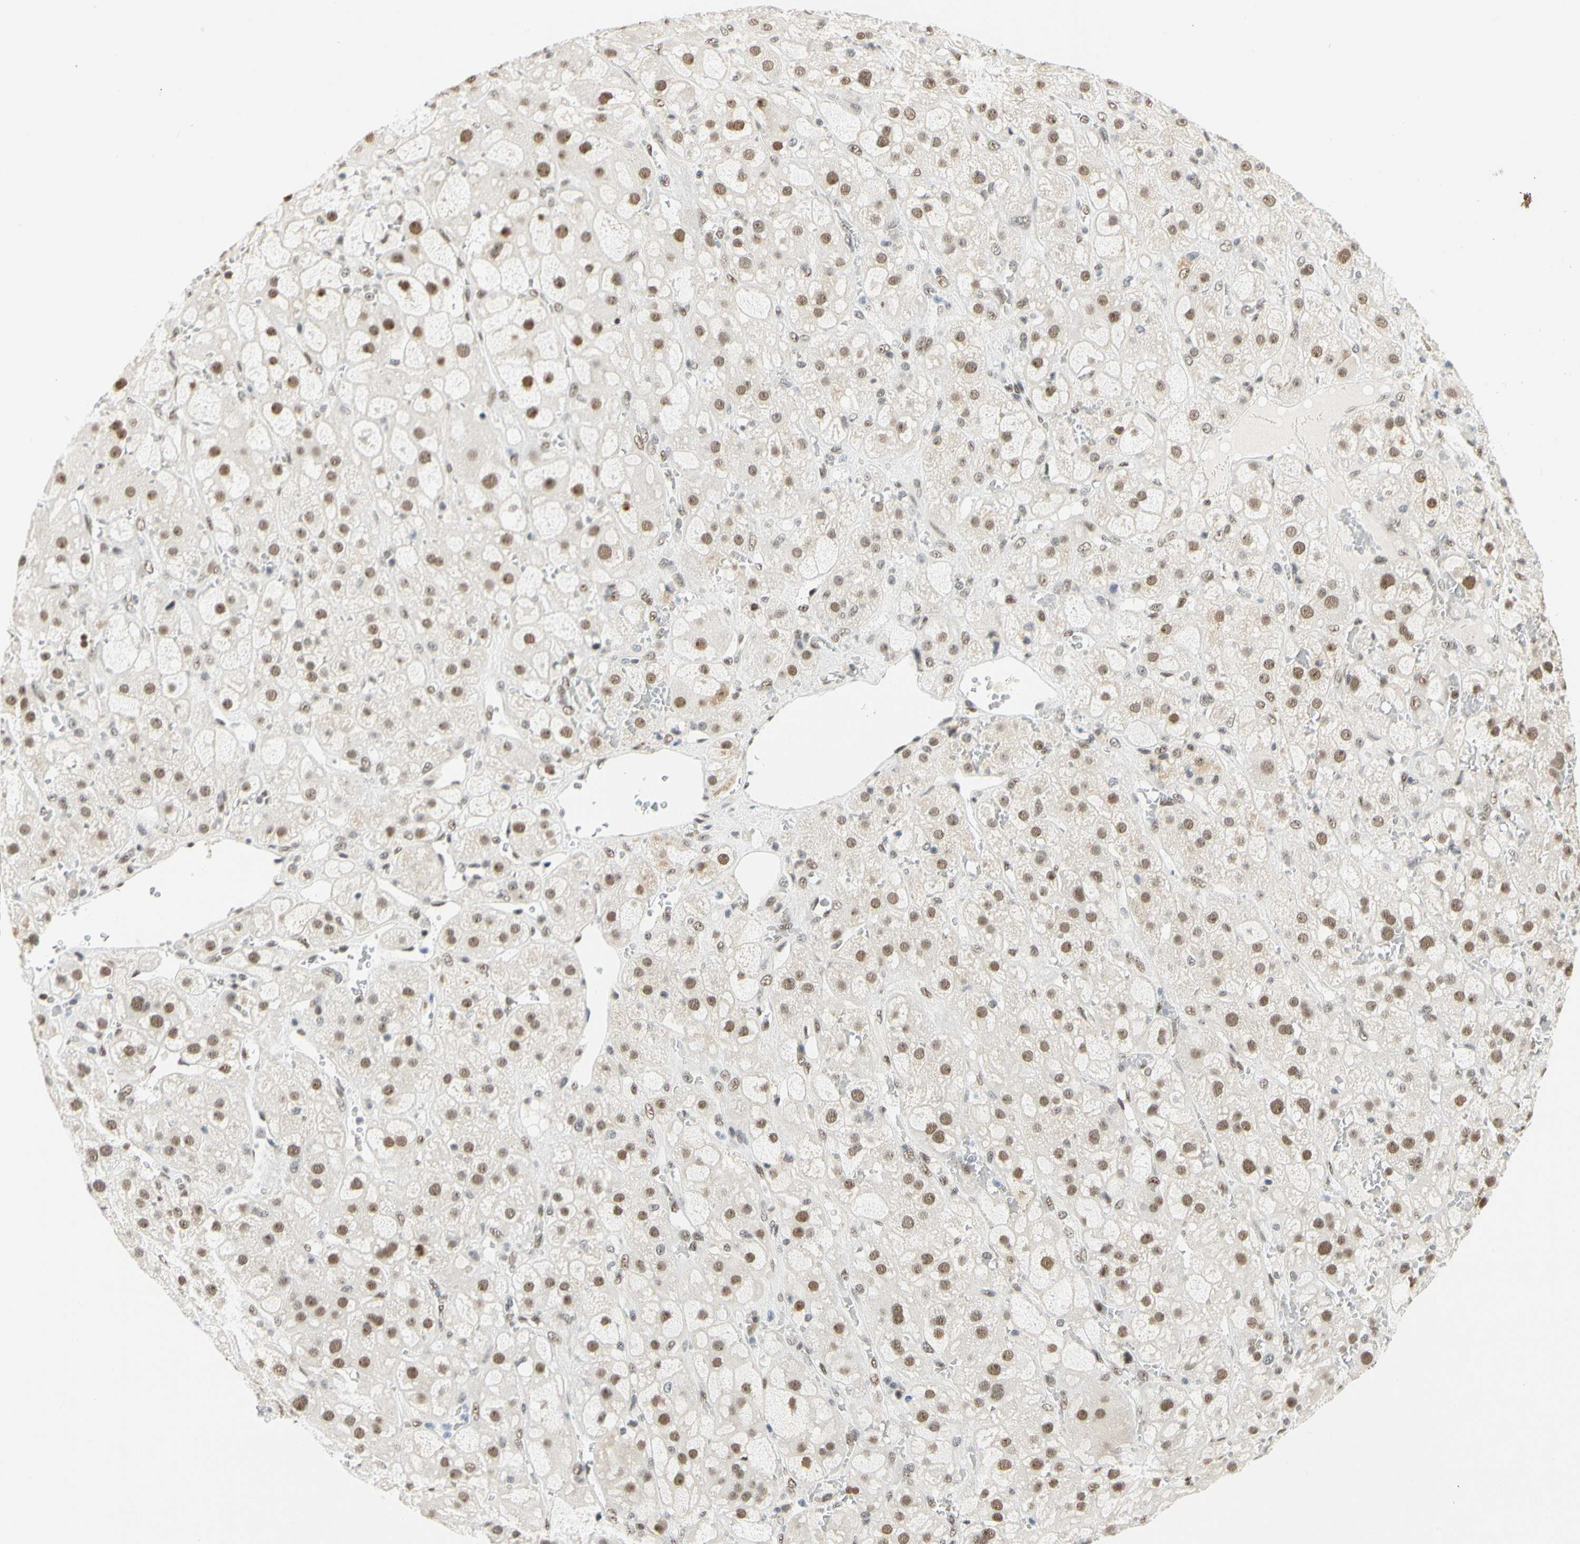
{"staining": {"intensity": "strong", "quantity": ">75%", "location": "nuclear"}, "tissue": "adrenal gland", "cell_type": "Glandular cells", "image_type": "normal", "snomed": [{"axis": "morphology", "description": "Normal tissue, NOS"}, {"axis": "topography", "description": "Adrenal gland"}], "caption": "An image of human adrenal gland stained for a protein exhibits strong nuclear brown staining in glandular cells.", "gene": "ZSCAN16", "patient": {"sex": "female", "age": 47}}